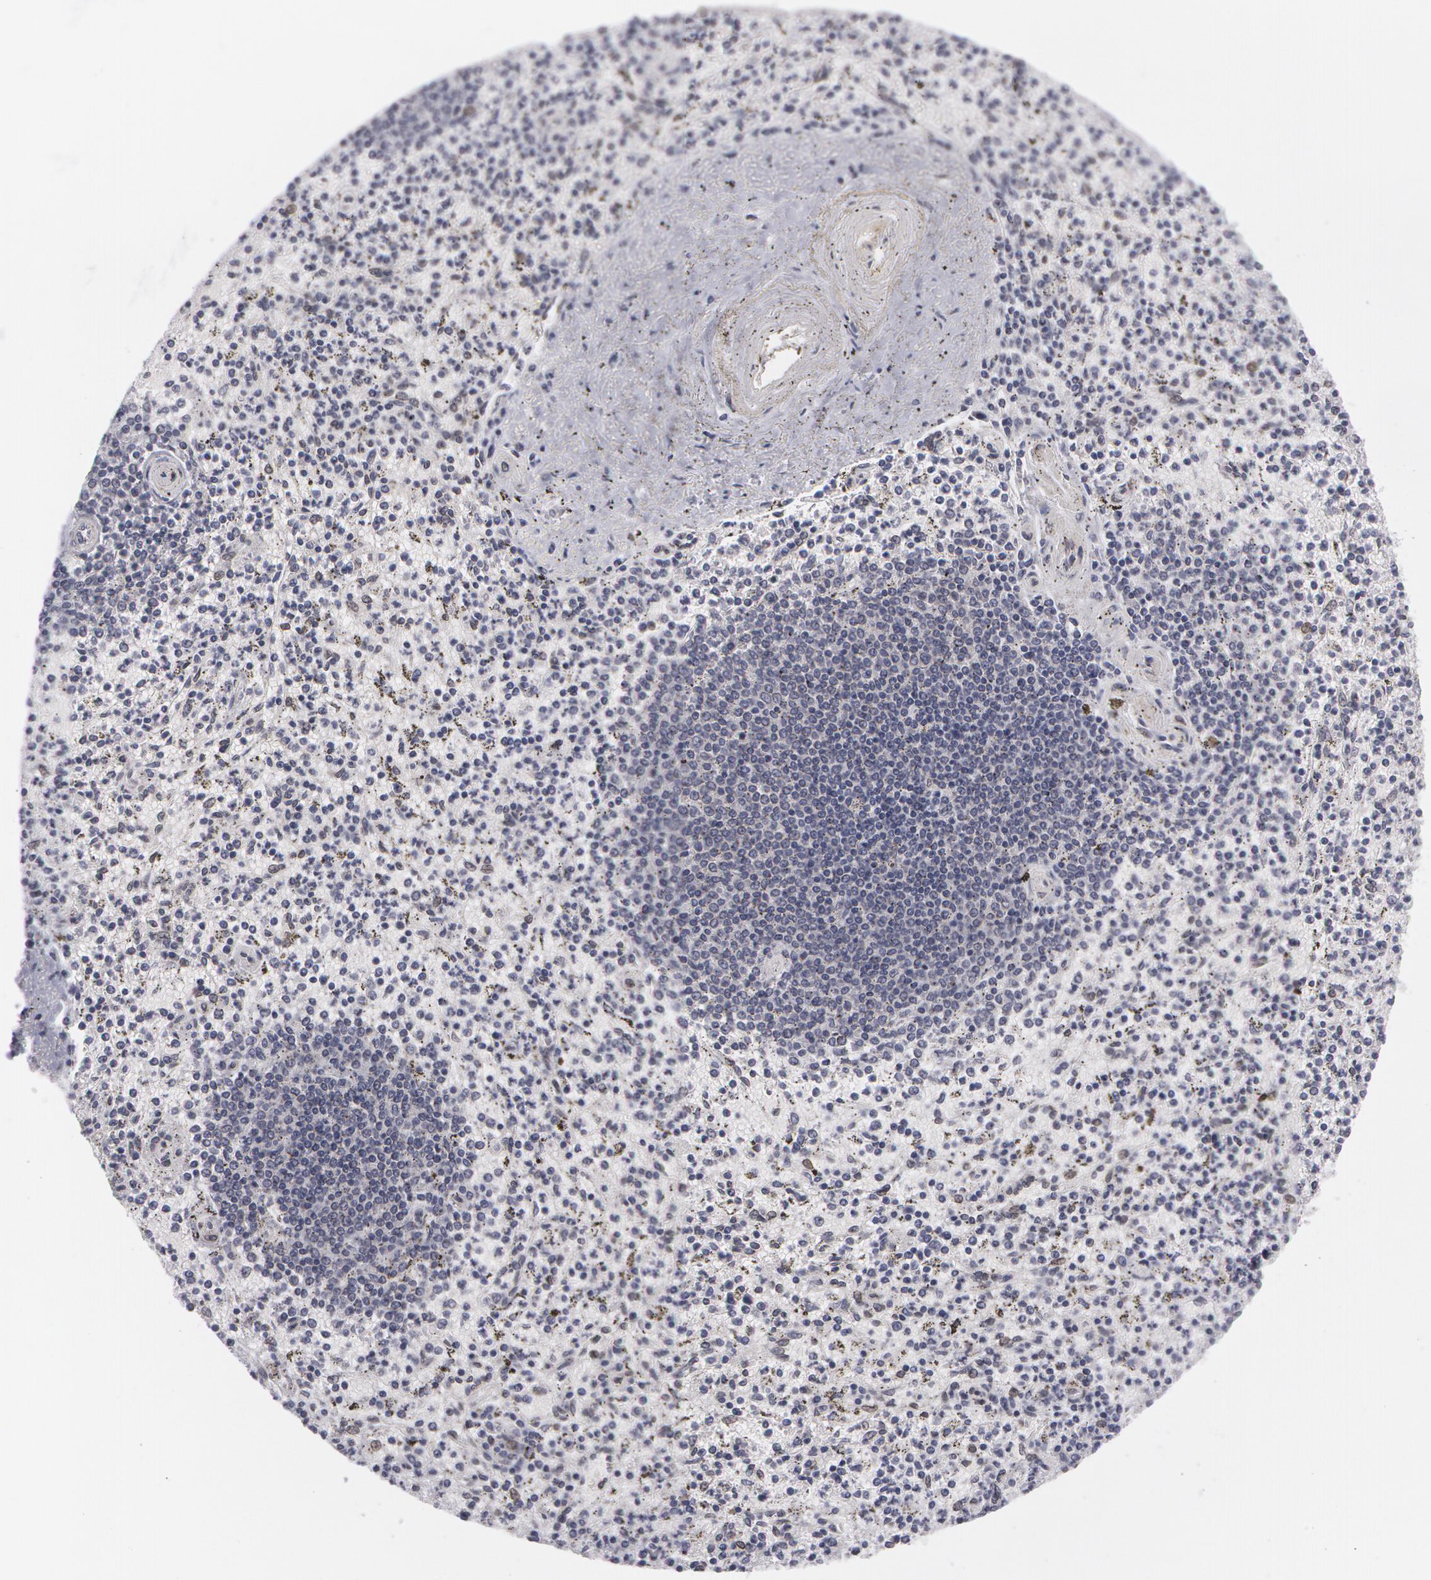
{"staining": {"intensity": "negative", "quantity": "none", "location": "none"}, "tissue": "spleen", "cell_type": "Cells in red pulp", "image_type": "normal", "snomed": [{"axis": "morphology", "description": "Normal tissue, NOS"}, {"axis": "topography", "description": "Spleen"}], "caption": "Immunohistochemistry photomicrograph of unremarkable spleen: spleen stained with DAB displays no significant protein expression in cells in red pulp. (Immunohistochemistry (ihc), brightfield microscopy, high magnification).", "gene": "EMD", "patient": {"sex": "male", "age": 72}}